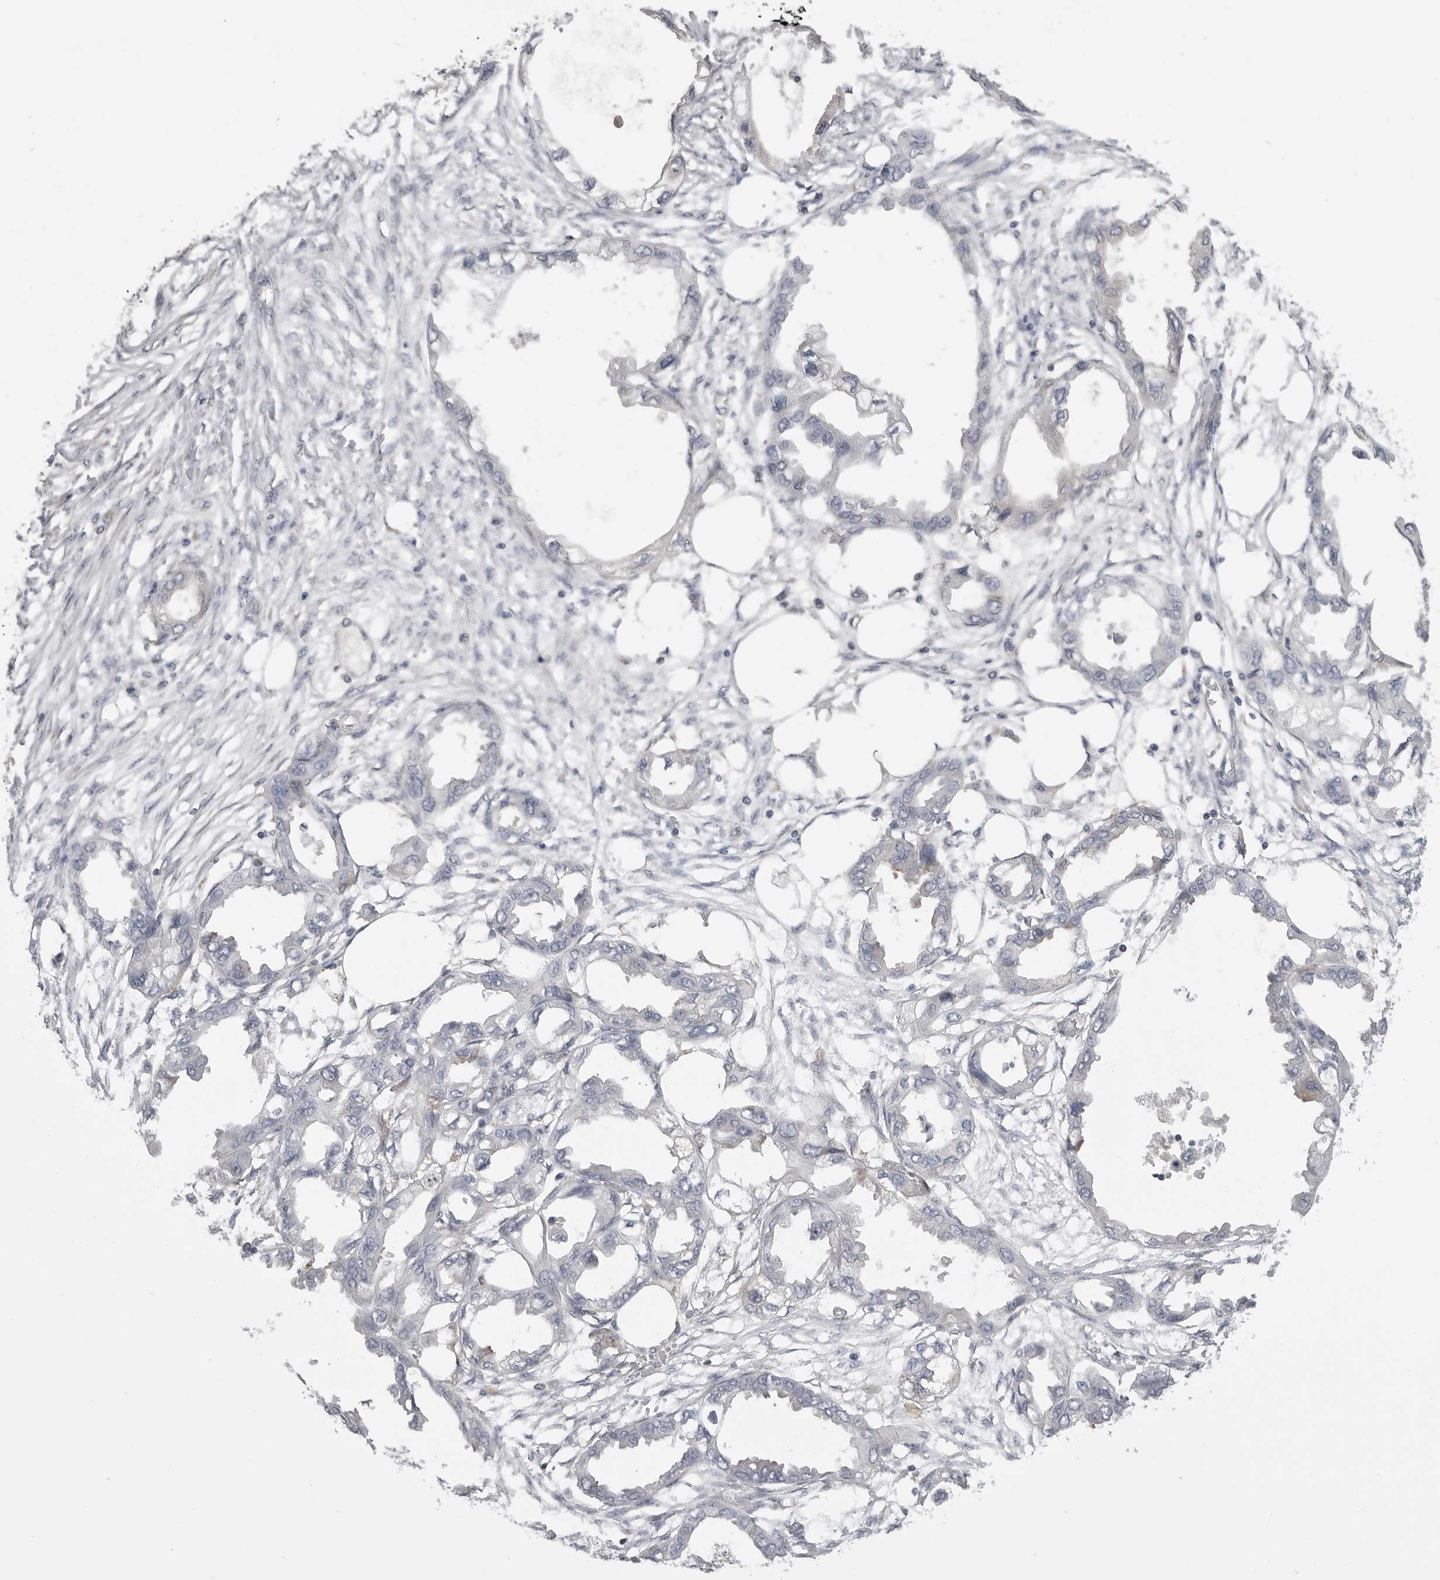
{"staining": {"intensity": "negative", "quantity": "none", "location": "none"}, "tissue": "endometrial cancer", "cell_type": "Tumor cells", "image_type": "cancer", "snomed": [{"axis": "morphology", "description": "Adenocarcinoma, NOS"}, {"axis": "morphology", "description": "Adenocarcinoma, metastatic, NOS"}, {"axis": "topography", "description": "Adipose tissue"}, {"axis": "topography", "description": "Endometrium"}], "caption": "A histopathology image of human adenocarcinoma (endometrial) is negative for staining in tumor cells.", "gene": "SERPING1", "patient": {"sex": "female", "age": 67}}